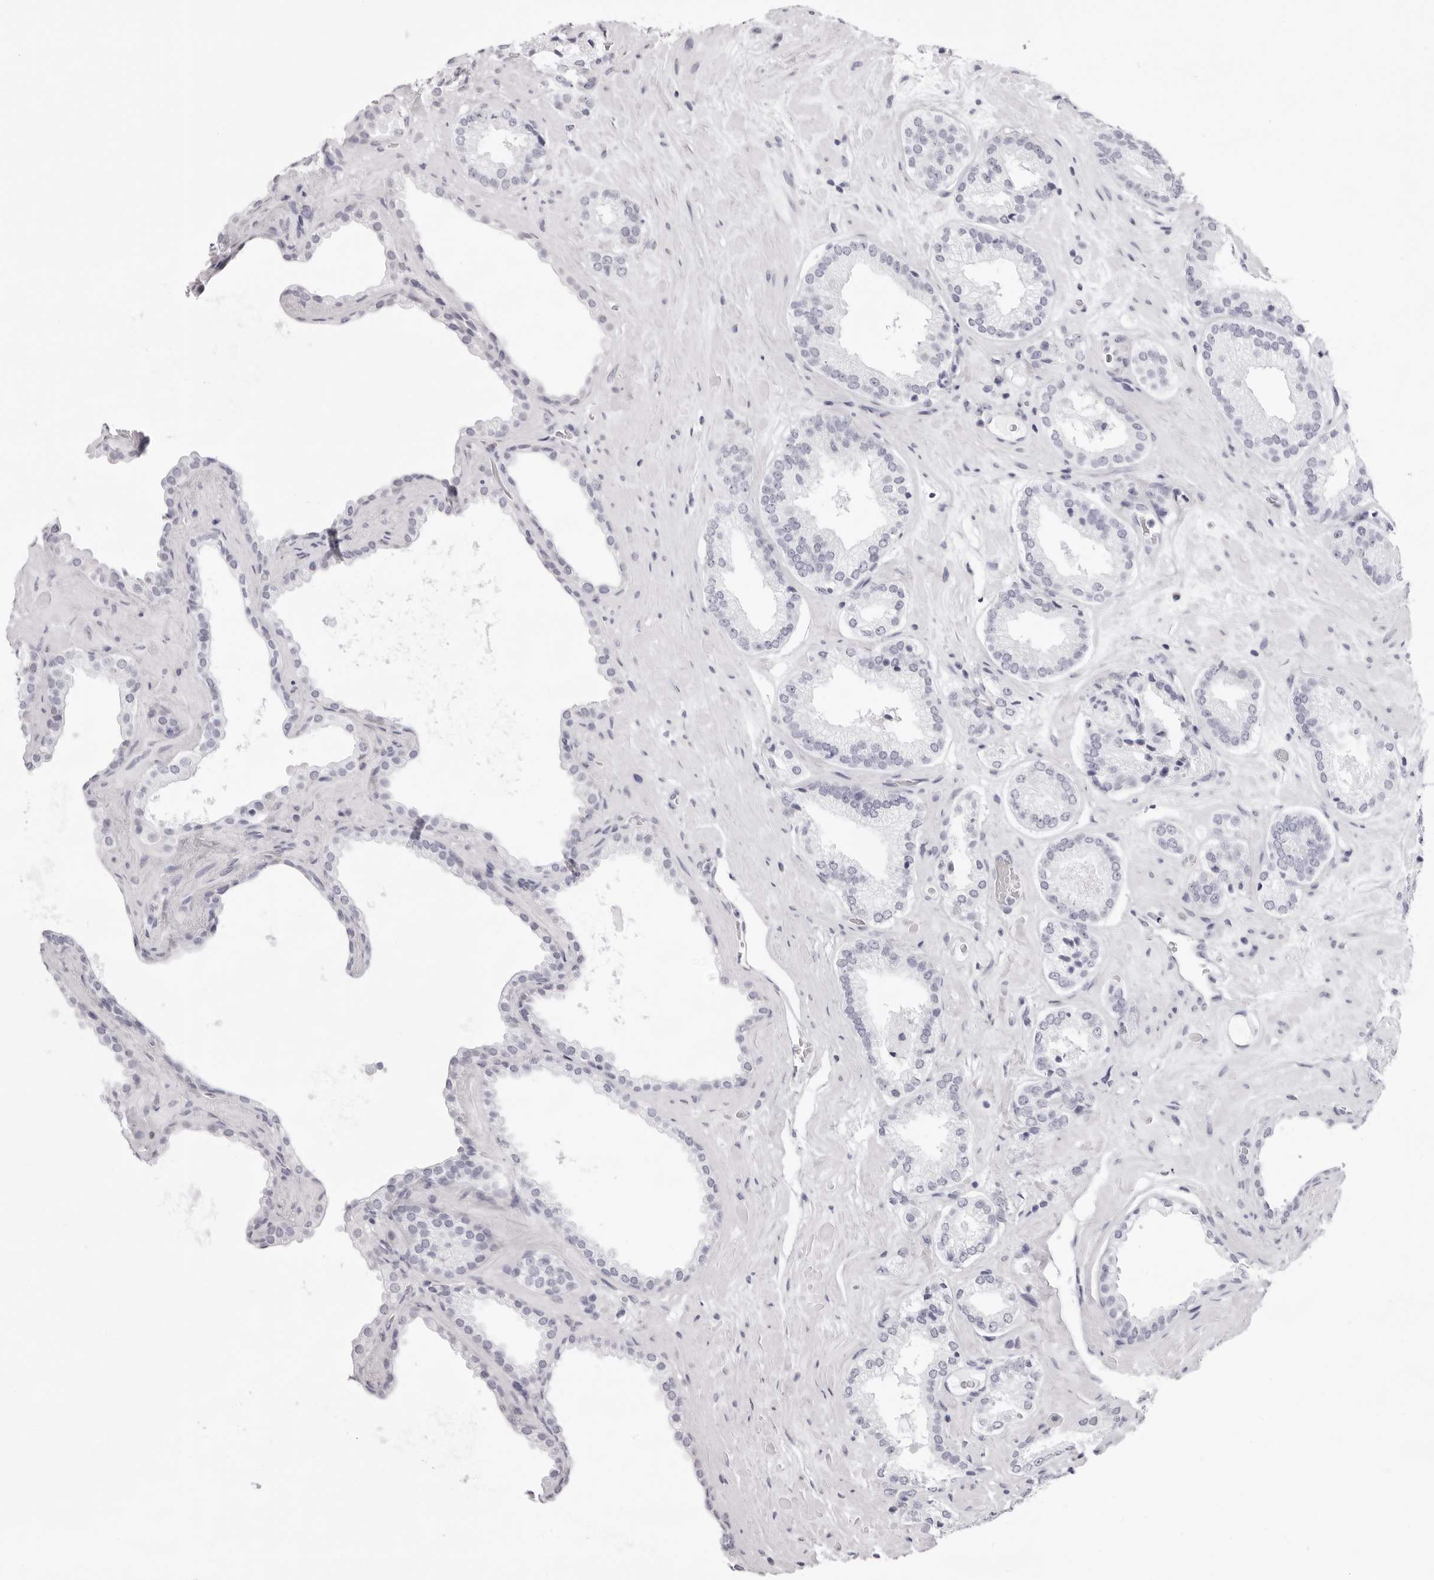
{"staining": {"intensity": "negative", "quantity": "none", "location": "none"}, "tissue": "prostate cancer", "cell_type": "Tumor cells", "image_type": "cancer", "snomed": [{"axis": "morphology", "description": "Adenocarcinoma, Low grade"}, {"axis": "topography", "description": "Prostate"}], "caption": "Tumor cells are negative for protein expression in human prostate adenocarcinoma (low-grade).", "gene": "SMIM2", "patient": {"sex": "male", "age": 62}}